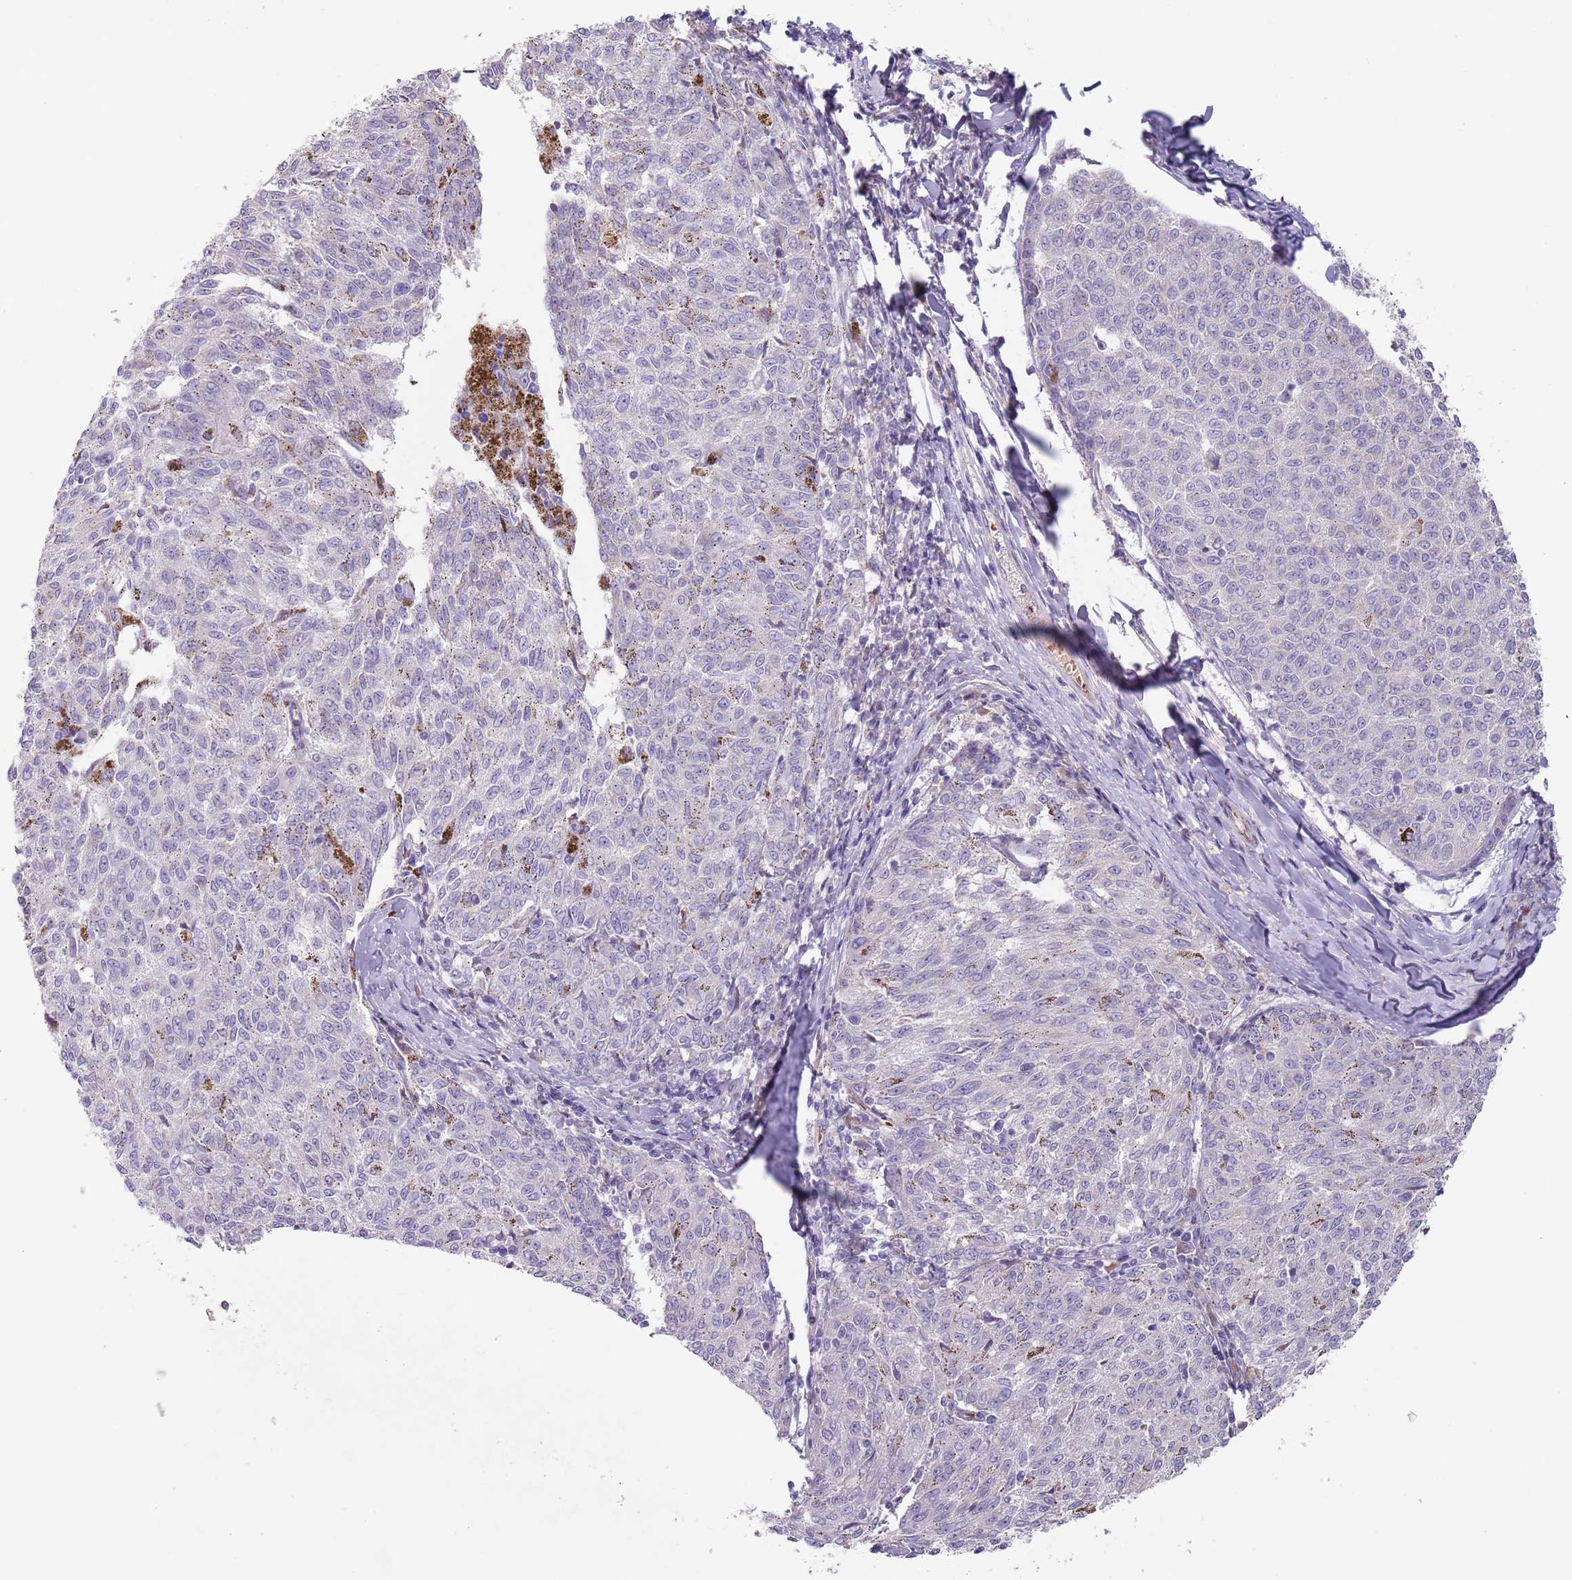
{"staining": {"intensity": "negative", "quantity": "none", "location": "none"}, "tissue": "melanoma", "cell_type": "Tumor cells", "image_type": "cancer", "snomed": [{"axis": "morphology", "description": "Malignant melanoma, NOS"}, {"axis": "topography", "description": "Skin"}], "caption": "High magnification brightfield microscopy of melanoma stained with DAB (brown) and counterstained with hematoxylin (blue): tumor cells show no significant positivity.", "gene": "PRAC1", "patient": {"sex": "female", "age": 72}}